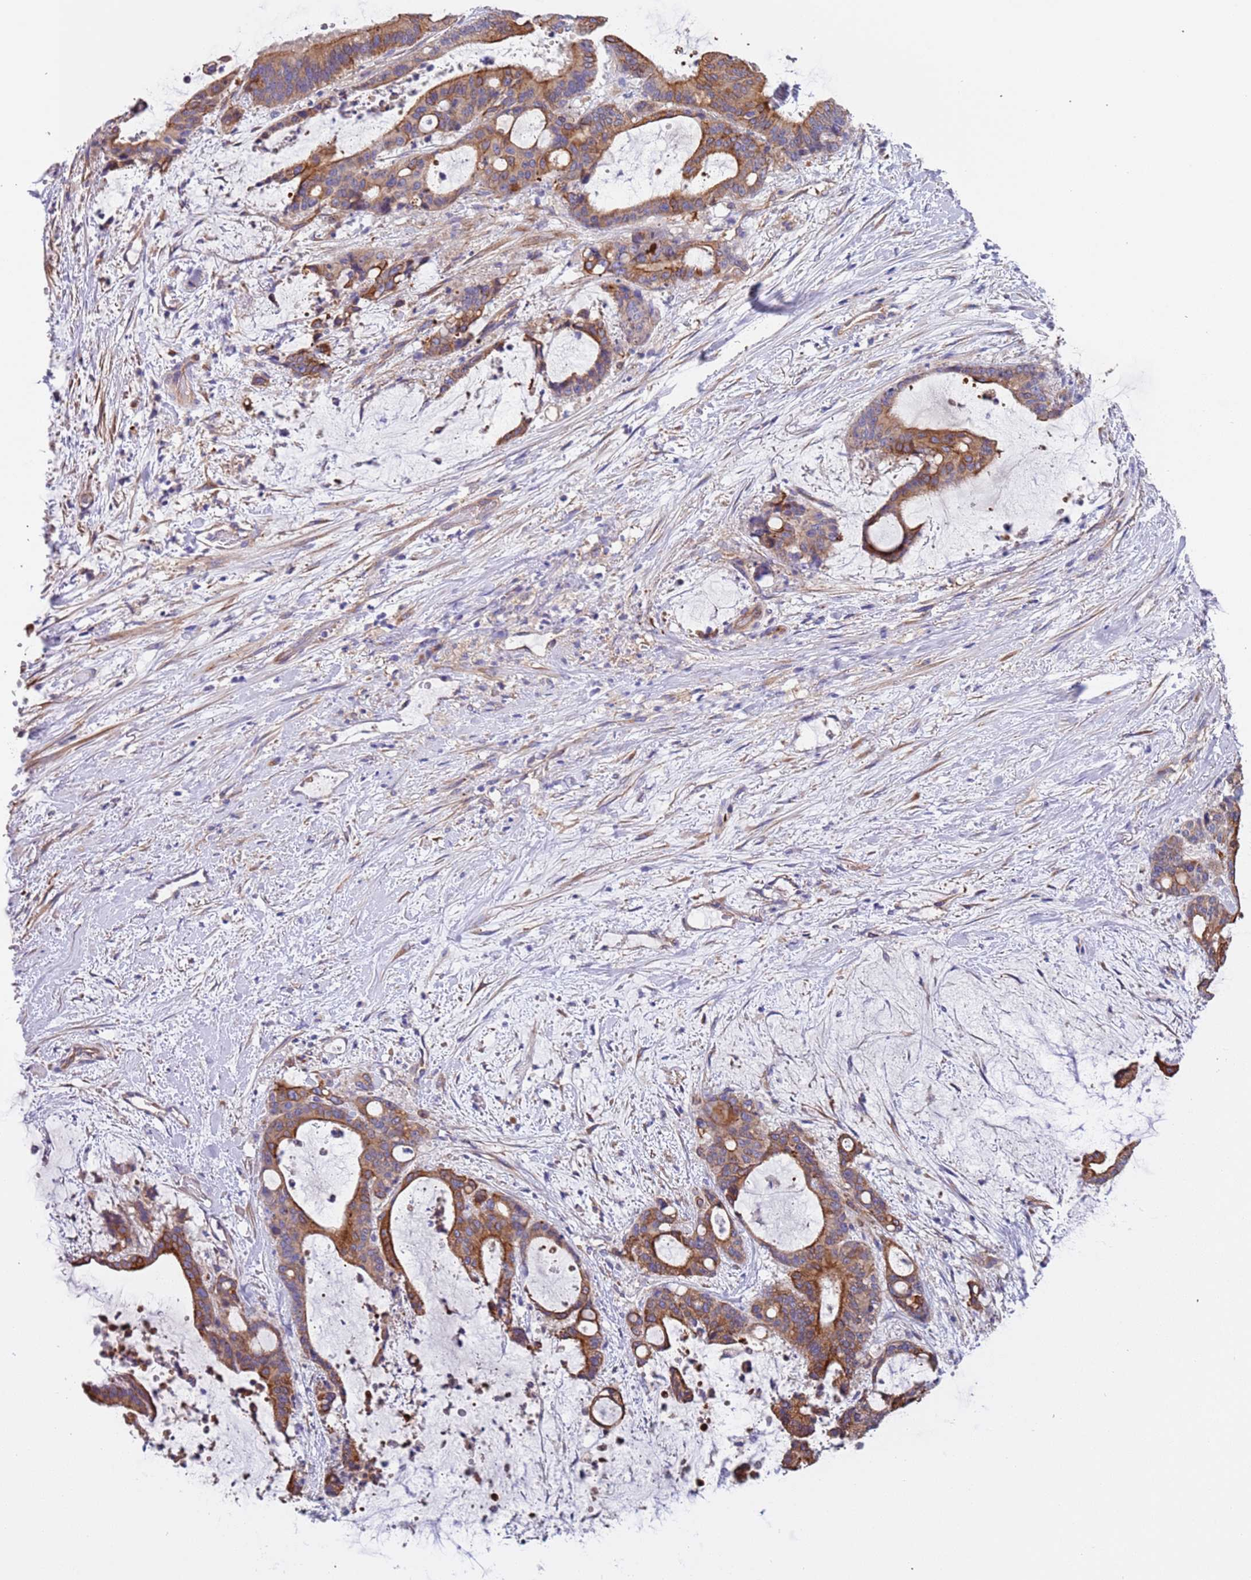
{"staining": {"intensity": "moderate", "quantity": ">75%", "location": "cytoplasmic/membranous"}, "tissue": "liver cancer", "cell_type": "Tumor cells", "image_type": "cancer", "snomed": [{"axis": "morphology", "description": "Normal tissue, NOS"}, {"axis": "morphology", "description": "Cholangiocarcinoma"}, {"axis": "topography", "description": "Liver"}, {"axis": "topography", "description": "Peripheral nerve tissue"}], "caption": "There is medium levels of moderate cytoplasmic/membranous staining in tumor cells of liver cancer (cholangiocarcinoma), as demonstrated by immunohistochemical staining (brown color).", "gene": "LAMB4", "patient": {"sex": "female", "age": 73}}